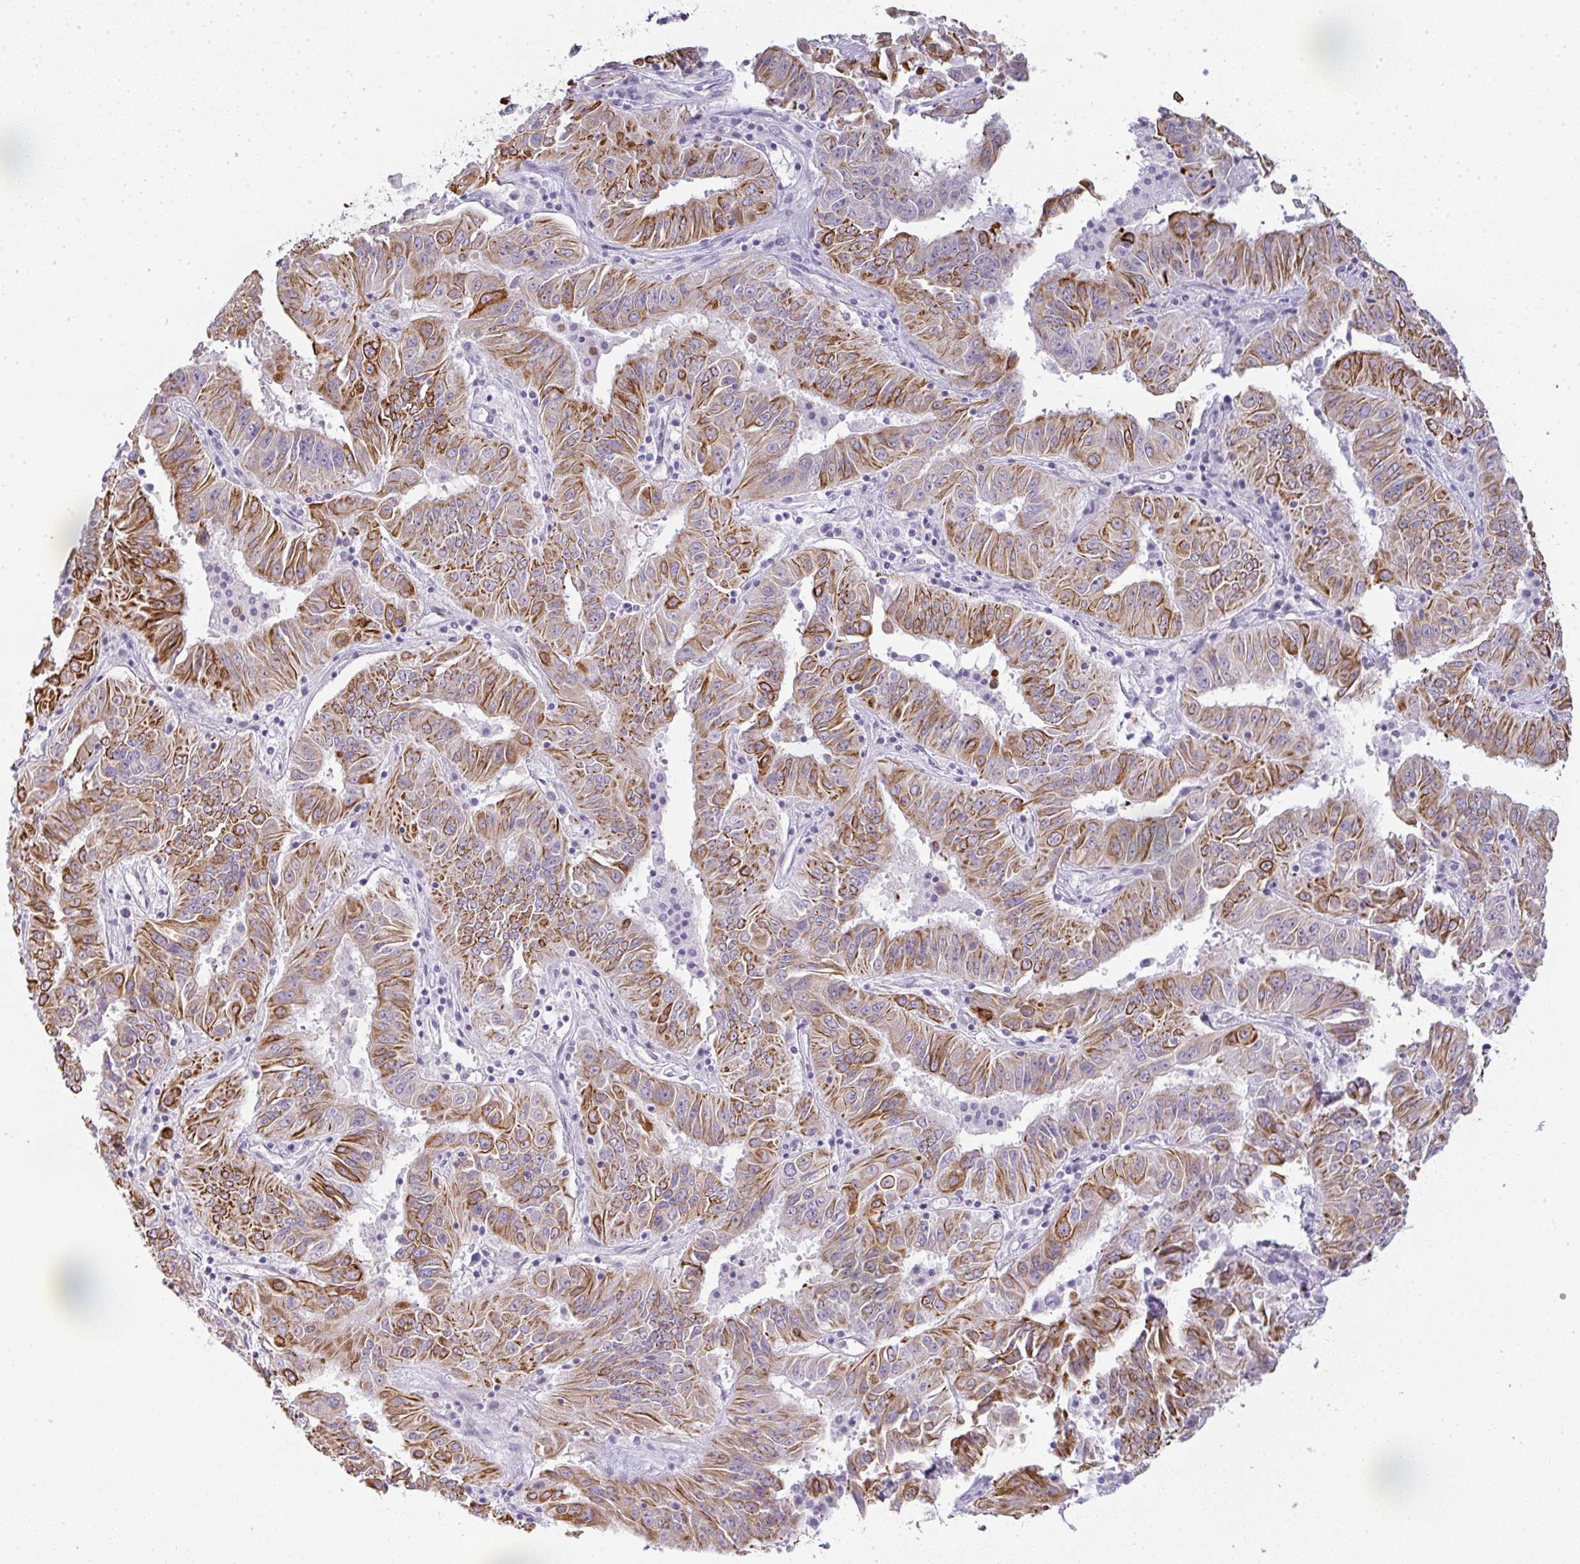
{"staining": {"intensity": "strong", "quantity": ">75%", "location": "cytoplasmic/membranous"}, "tissue": "pancreatic cancer", "cell_type": "Tumor cells", "image_type": "cancer", "snomed": [{"axis": "morphology", "description": "Adenocarcinoma, NOS"}, {"axis": "topography", "description": "Pancreas"}], "caption": "Adenocarcinoma (pancreatic) stained with immunohistochemistry shows strong cytoplasmic/membranous expression in about >75% of tumor cells.", "gene": "SIRPB2", "patient": {"sex": "male", "age": 63}}